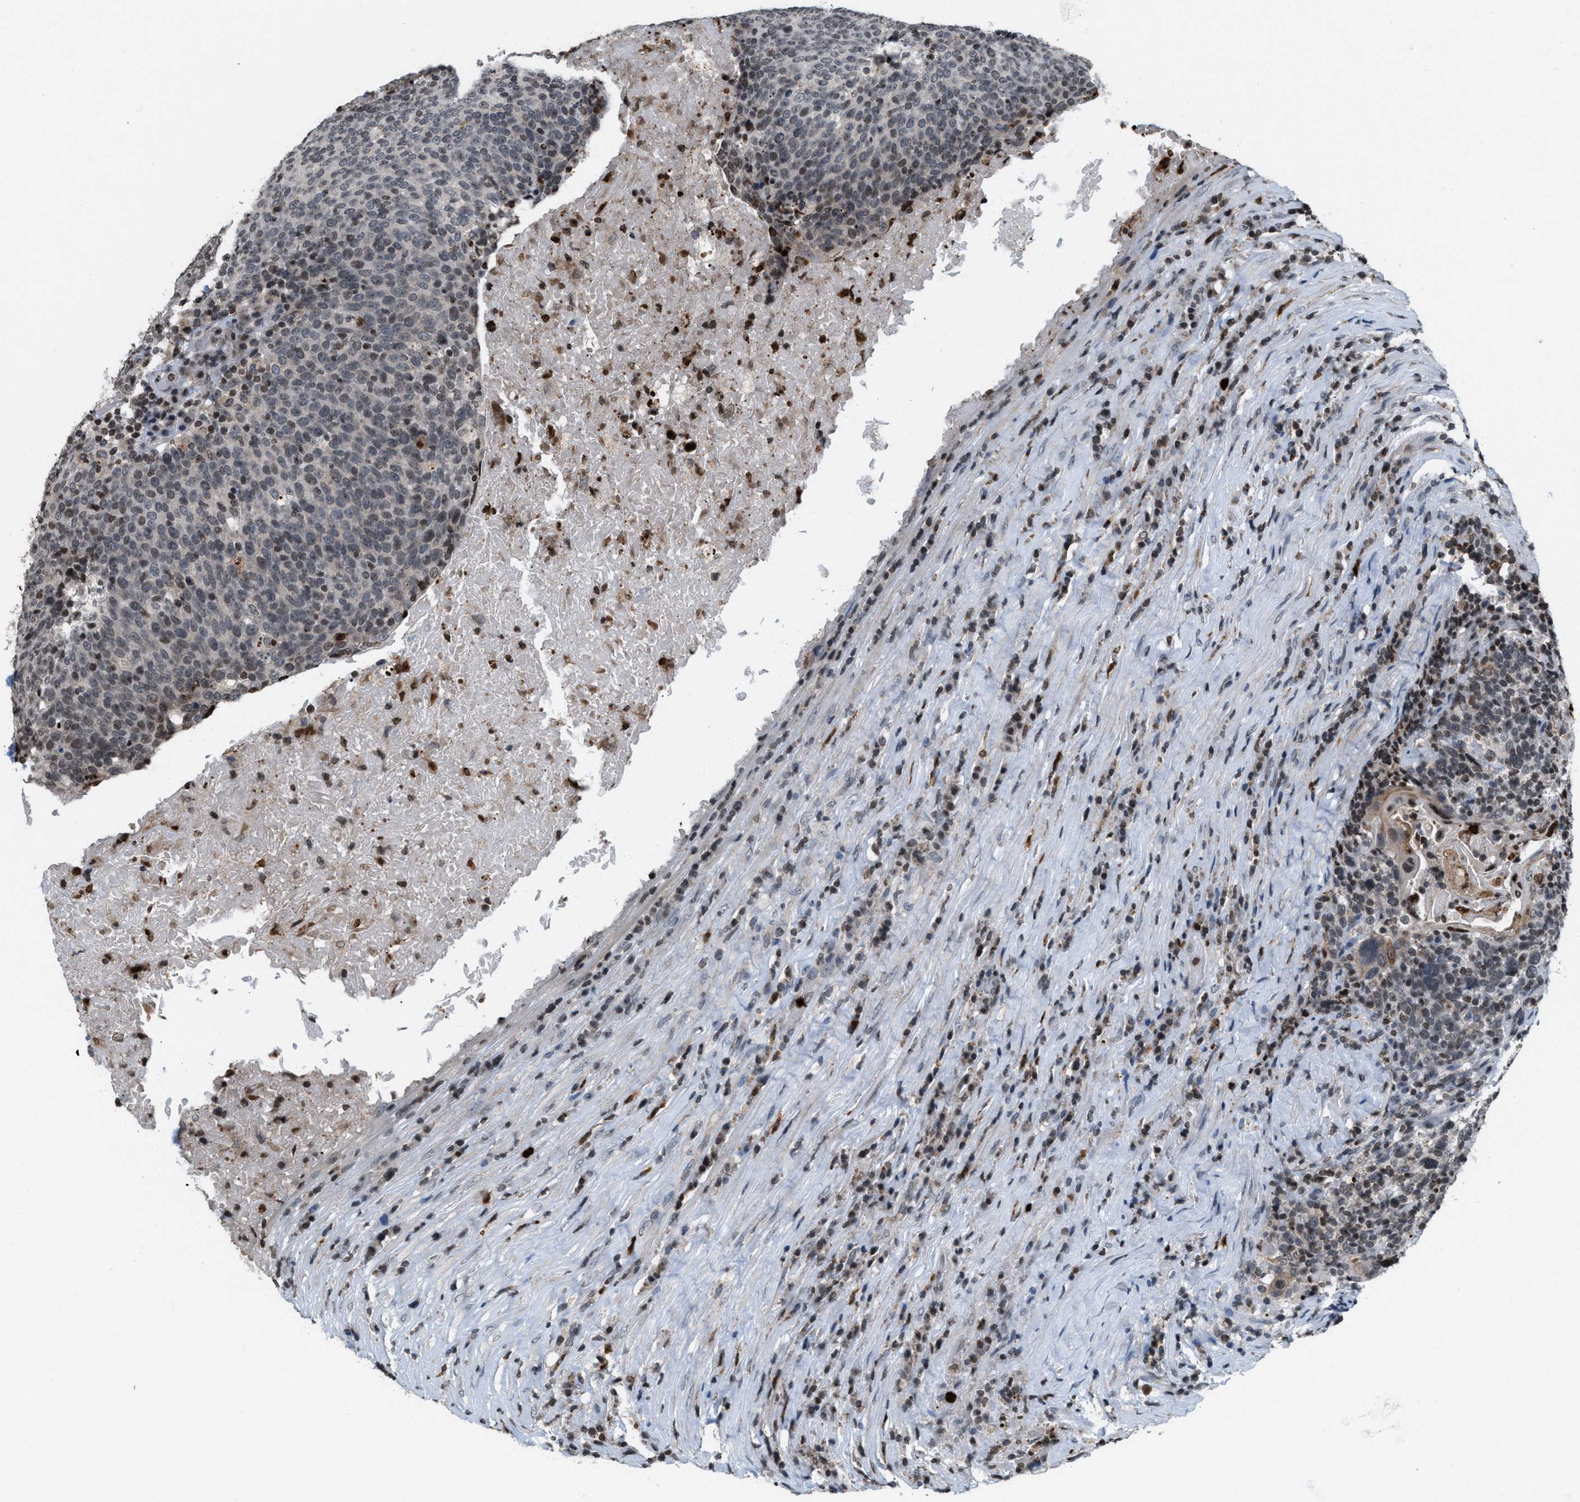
{"staining": {"intensity": "negative", "quantity": "none", "location": "none"}, "tissue": "head and neck cancer", "cell_type": "Tumor cells", "image_type": "cancer", "snomed": [{"axis": "morphology", "description": "Squamous cell carcinoma, NOS"}, {"axis": "morphology", "description": "Squamous cell carcinoma, metastatic, NOS"}, {"axis": "topography", "description": "Lymph node"}, {"axis": "topography", "description": "Head-Neck"}], "caption": "Immunohistochemistry photomicrograph of neoplastic tissue: human metastatic squamous cell carcinoma (head and neck) stained with DAB demonstrates no significant protein positivity in tumor cells.", "gene": "PRUNE2", "patient": {"sex": "male", "age": 62}}